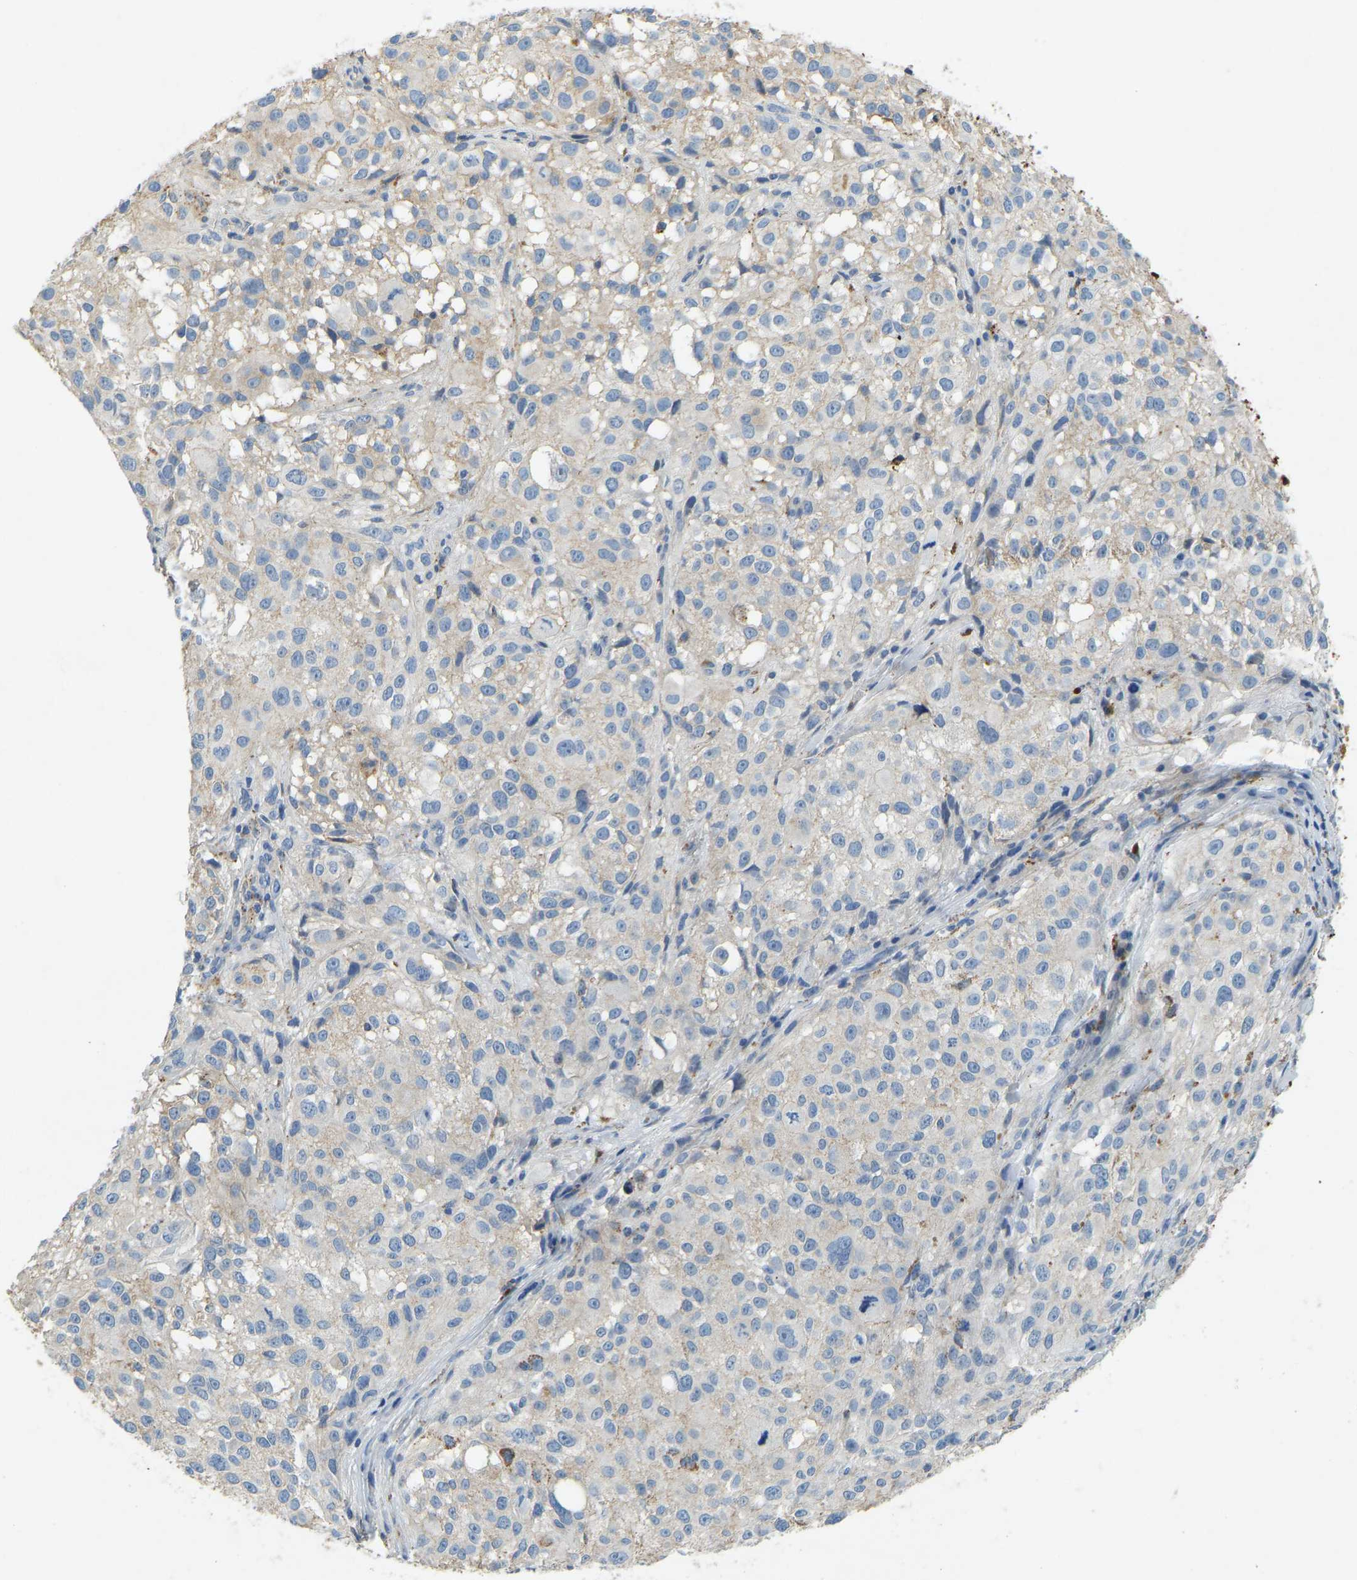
{"staining": {"intensity": "negative", "quantity": "none", "location": "none"}, "tissue": "melanoma", "cell_type": "Tumor cells", "image_type": "cancer", "snomed": [{"axis": "morphology", "description": "Necrosis, NOS"}, {"axis": "morphology", "description": "Malignant melanoma, NOS"}, {"axis": "topography", "description": "Skin"}], "caption": "Immunohistochemistry (IHC) of human melanoma demonstrates no expression in tumor cells.", "gene": "THBS4", "patient": {"sex": "female", "age": 87}}